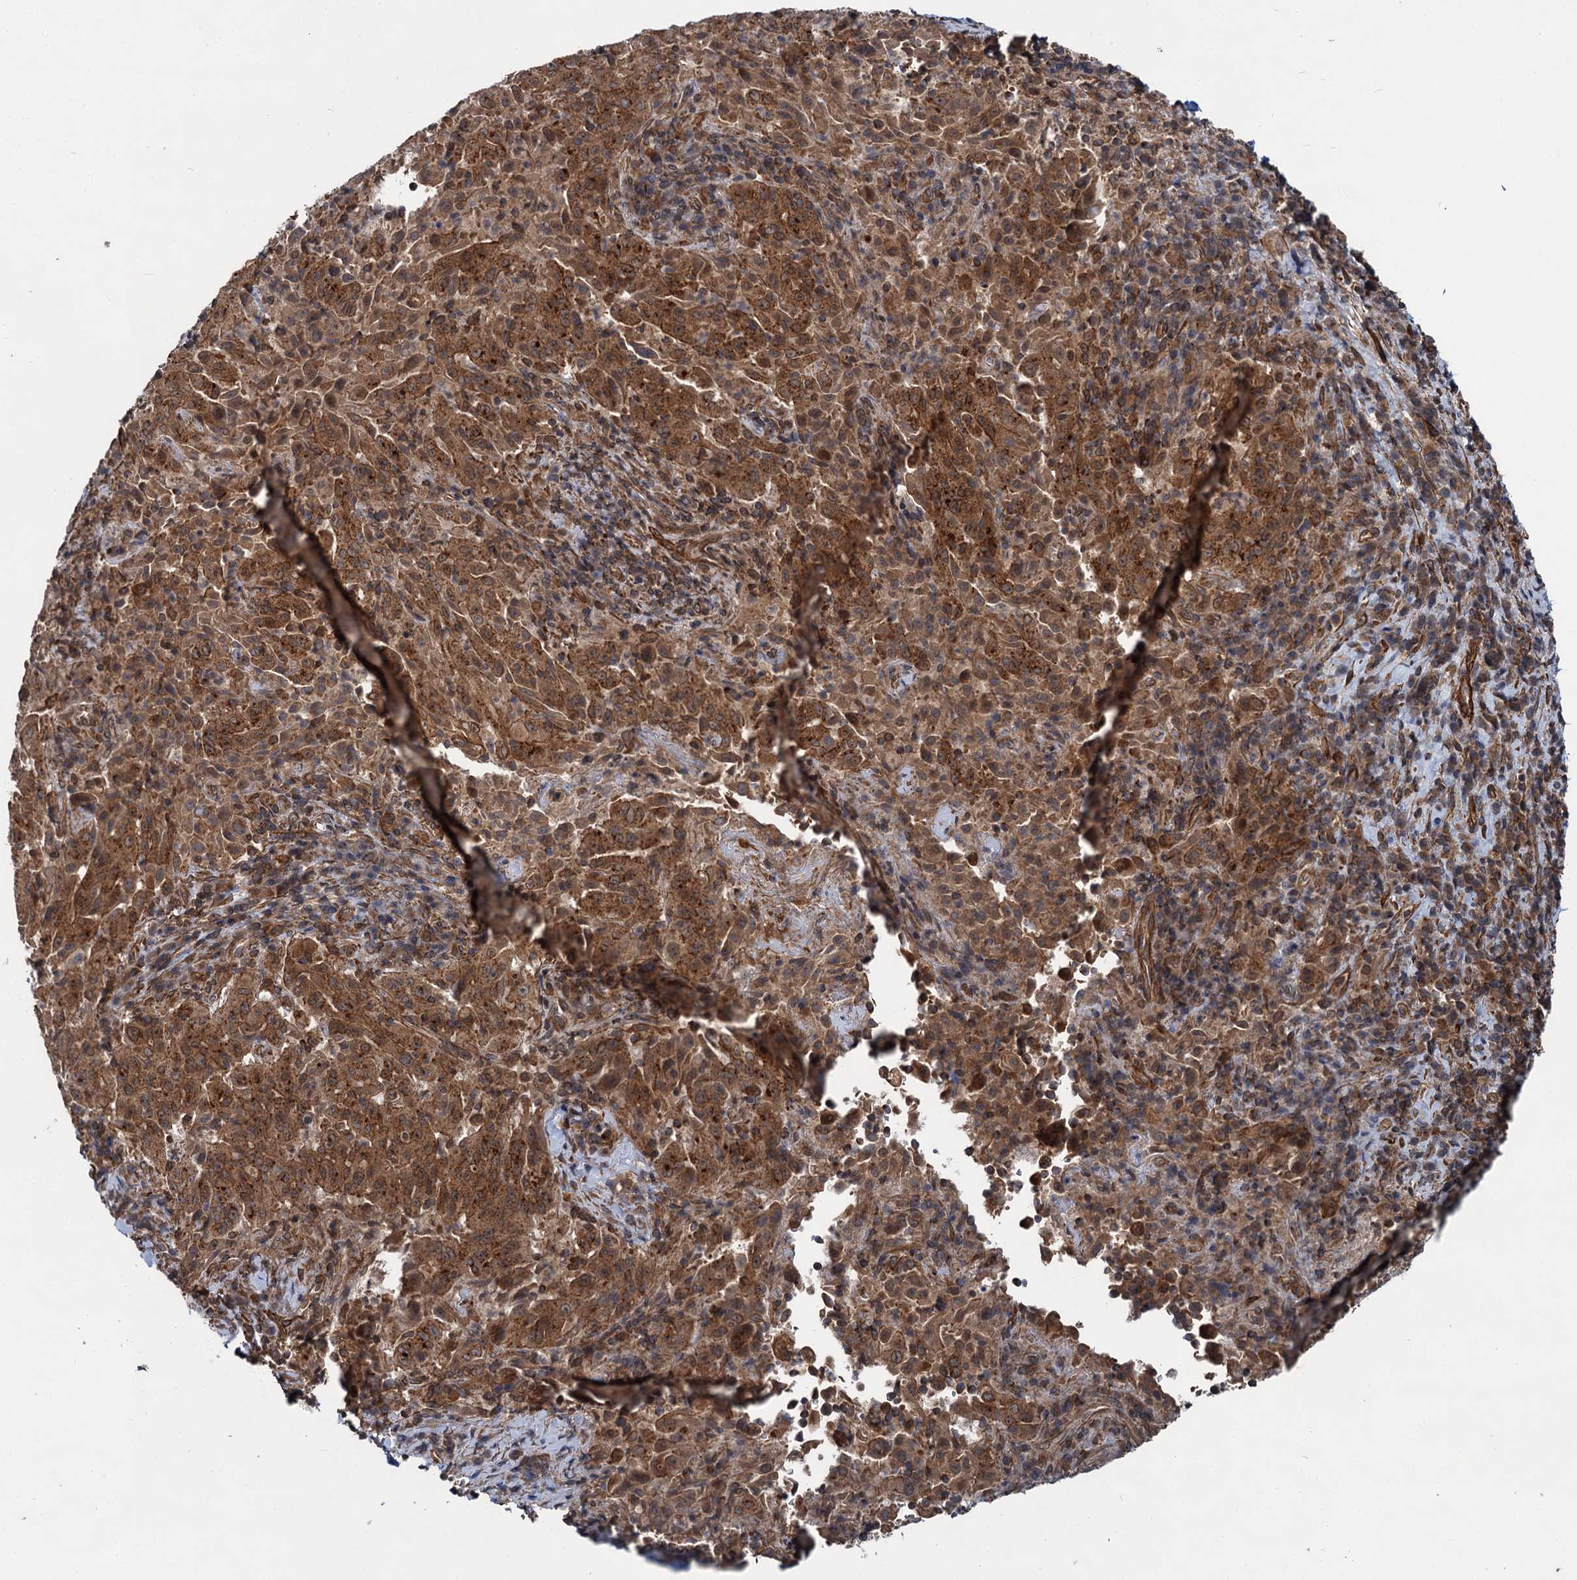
{"staining": {"intensity": "strong", "quantity": ">75%", "location": "cytoplasmic/membranous,nuclear"}, "tissue": "pancreatic cancer", "cell_type": "Tumor cells", "image_type": "cancer", "snomed": [{"axis": "morphology", "description": "Adenocarcinoma, NOS"}, {"axis": "topography", "description": "Pancreas"}], "caption": "This photomicrograph exhibits immunohistochemistry (IHC) staining of human adenocarcinoma (pancreatic), with high strong cytoplasmic/membranous and nuclear expression in about >75% of tumor cells.", "gene": "ZFYVE19", "patient": {"sex": "male", "age": 63}}